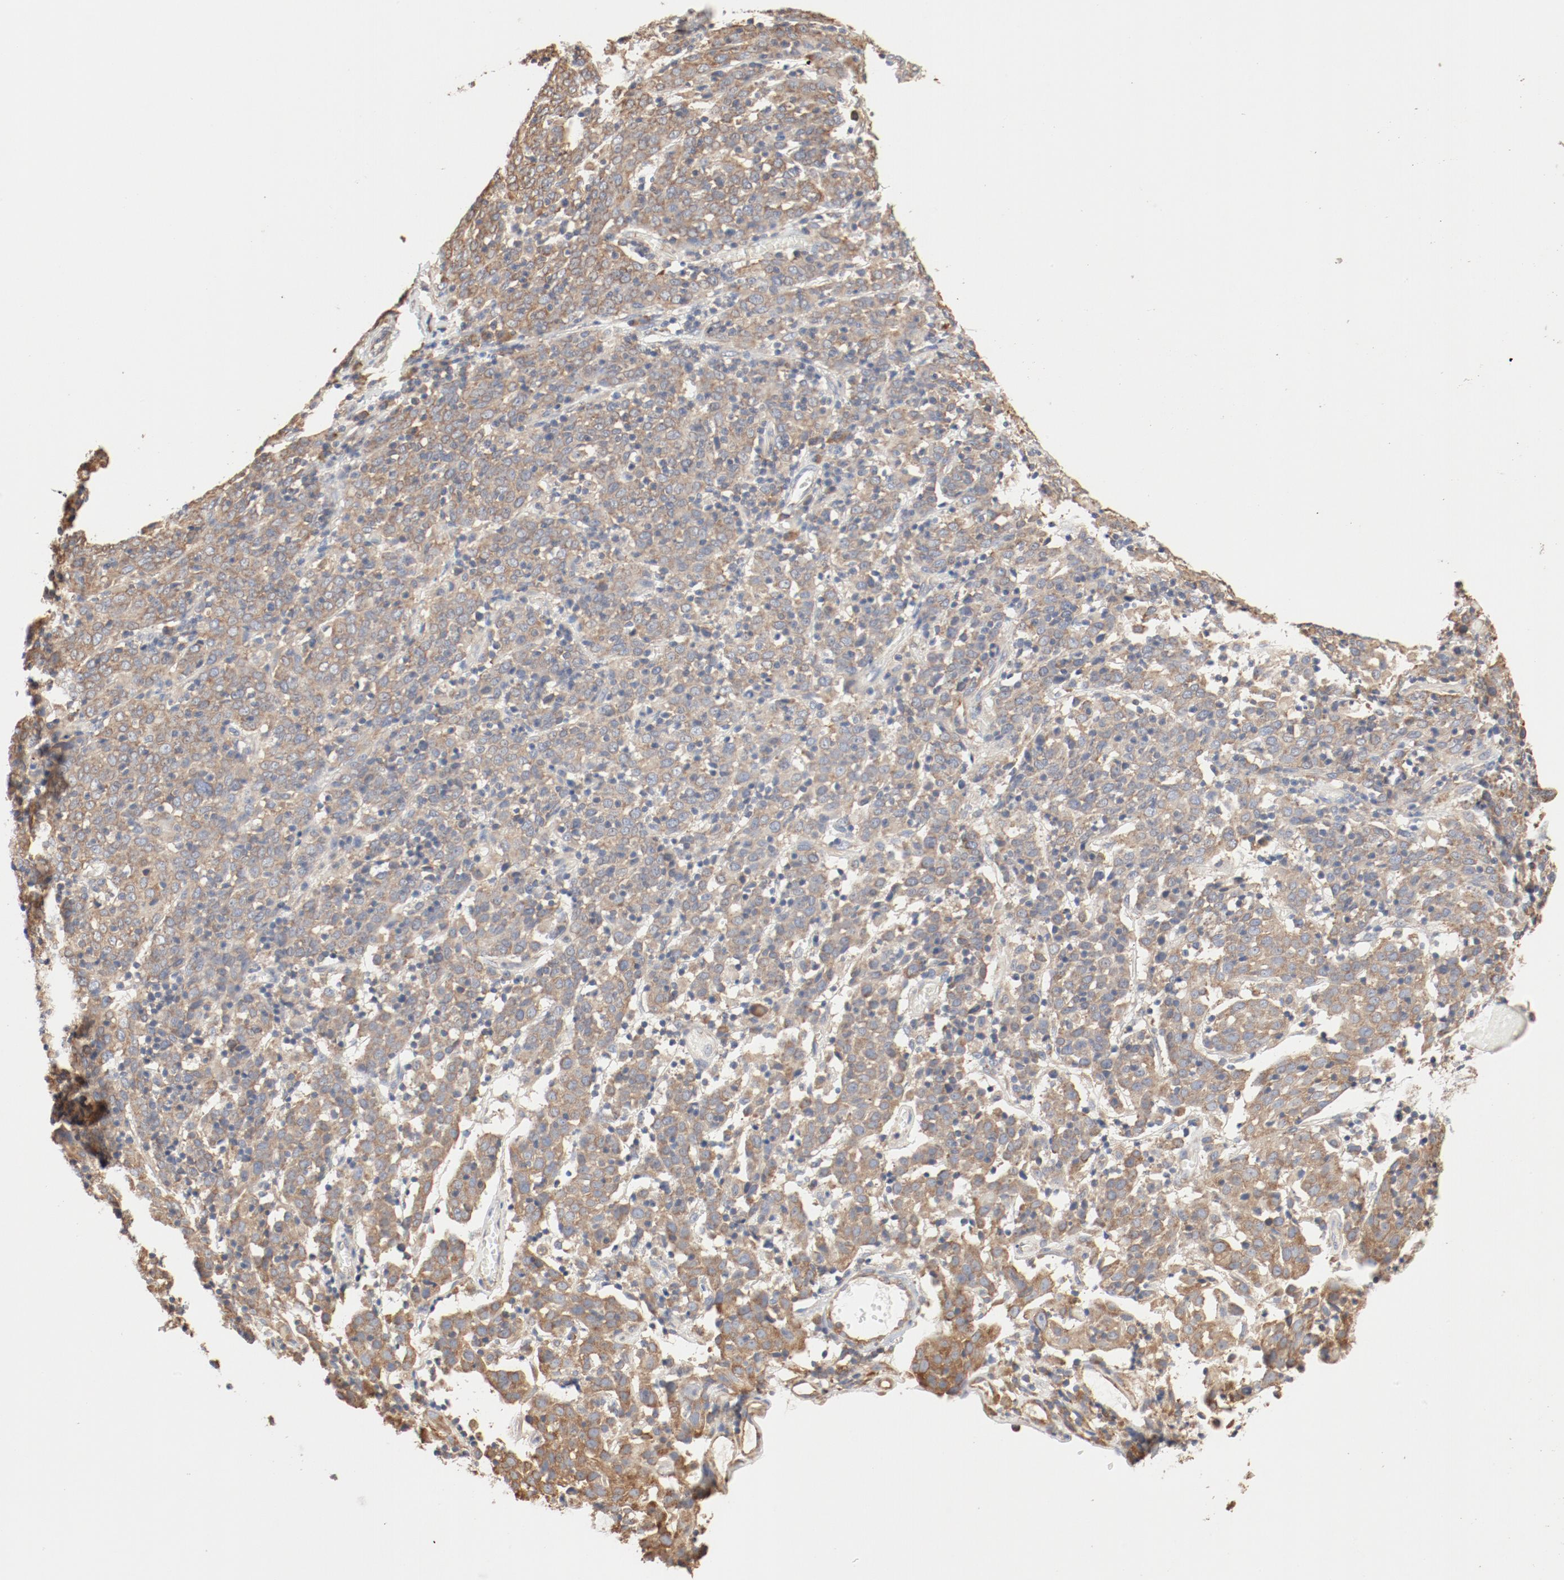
{"staining": {"intensity": "moderate", "quantity": ">75%", "location": "cytoplasmic/membranous"}, "tissue": "cervical cancer", "cell_type": "Tumor cells", "image_type": "cancer", "snomed": [{"axis": "morphology", "description": "Normal tissue, NOS"}, {"axis": "morphology", "description": "Squamous cell carcinoma, NOS"}, {"axis": "topography", "description": "Cervix"}], "caption": "Immunohistochemical staining of human cervical squamous cell carcinoma exhibits medium levels of moderate cytoplasmic/membranous protein expression in about >75% of tumor cells. (DAB (3,3'-diaminobenzidine) = brown stain, brightfield microscopy at high magnification).", "gene": "RPS6", "patient": {"sex": "female", "age": 67}}